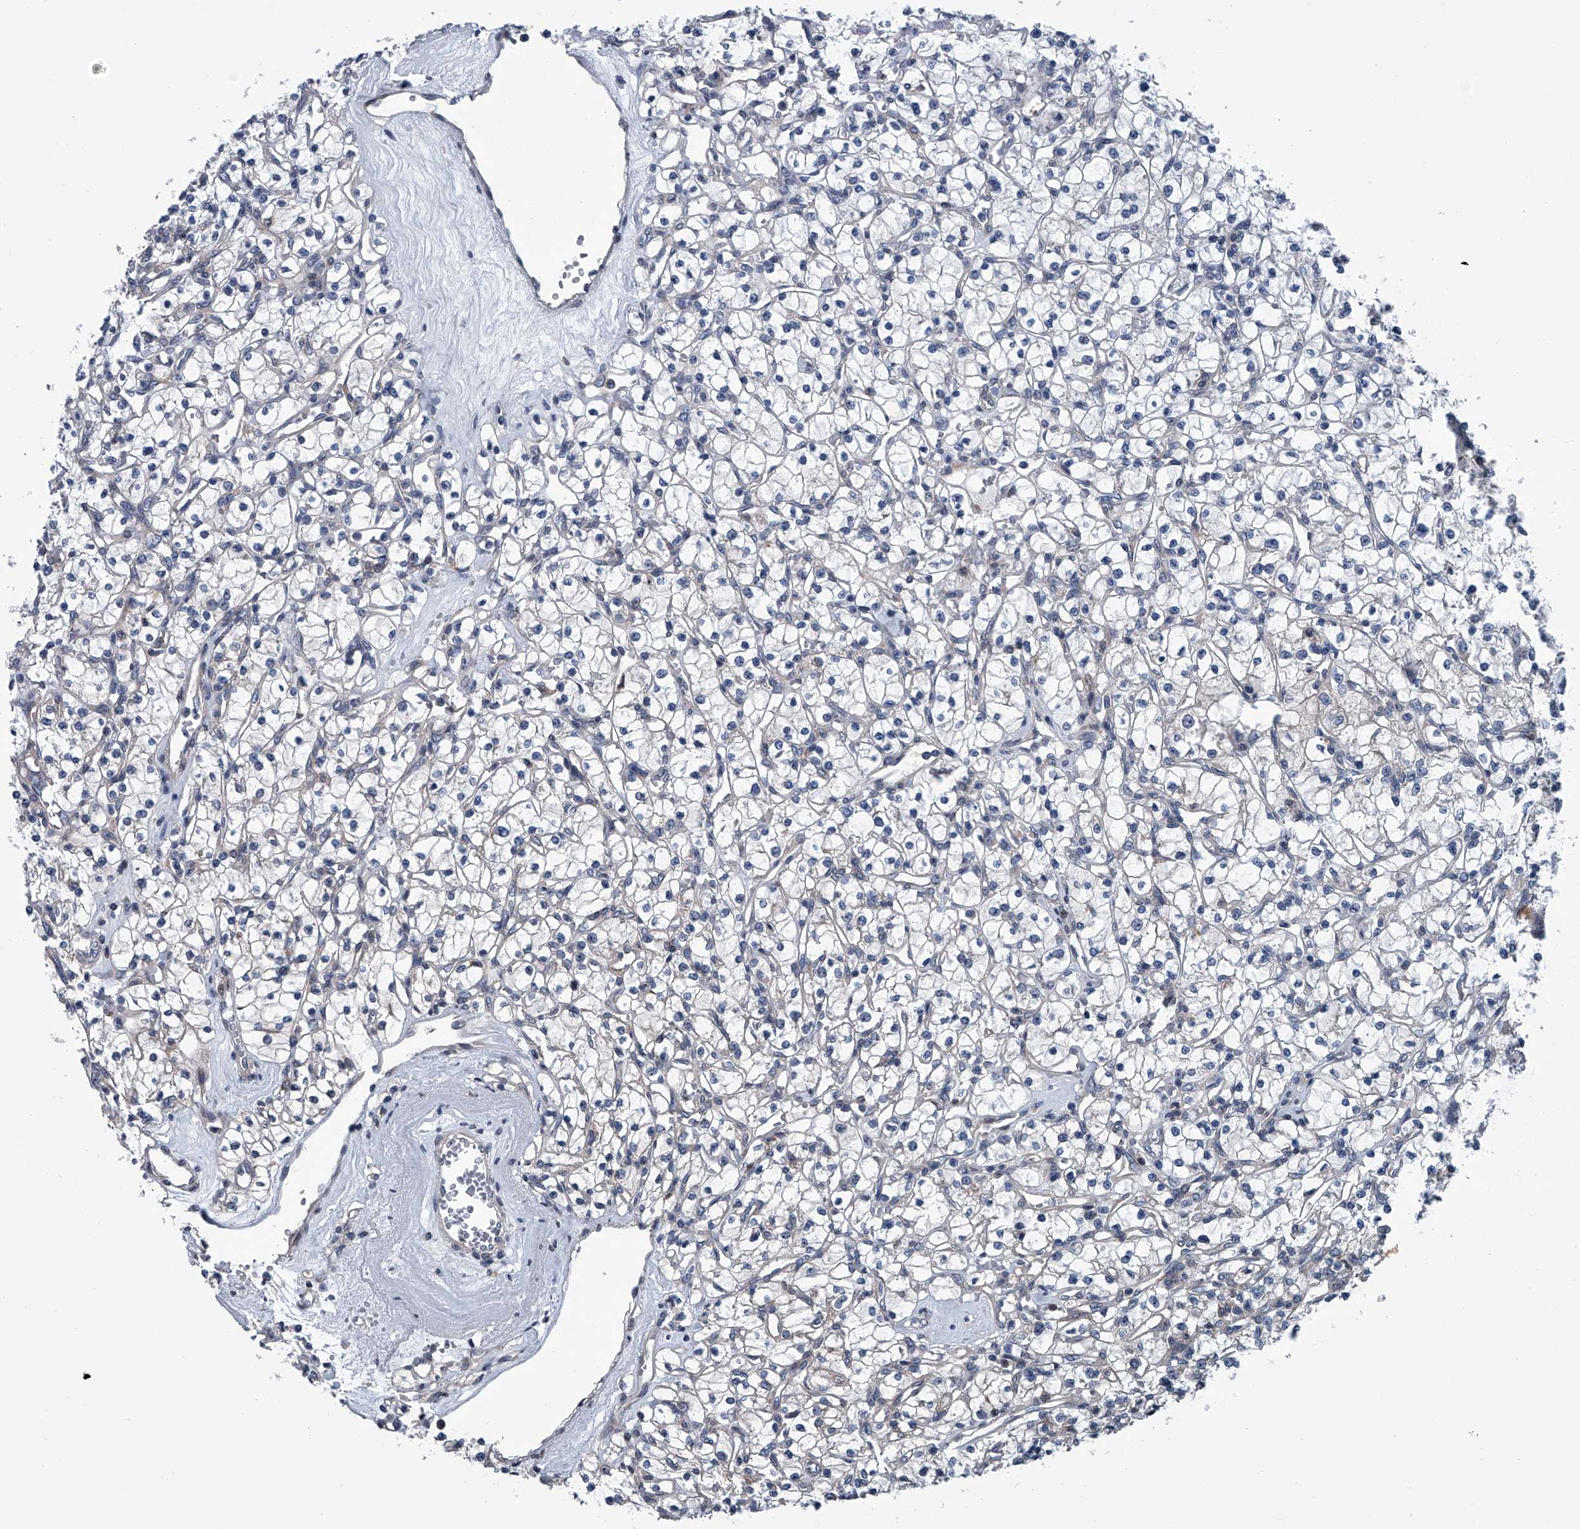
{"staining": {"intensity": "negative", "quantity": "none", "location": "none"}, "tissue": "renal cancer", "cell_type": "Tumor cells", "image_type": "cancer", "snomed": [{"axis": "morphology", "description": "Adenocarcinoma, NOS"}, {"axis": "topography", "description": "Kidney"}], "caption": "Renal adenocarcinoma was stained to show a protein in brown. There is no significant expression in tumor cells. (DAB immunohistochemistry, high magnification).", "gene": "PPP2R5D", "patient": {"sex": "female", "age": 59}}